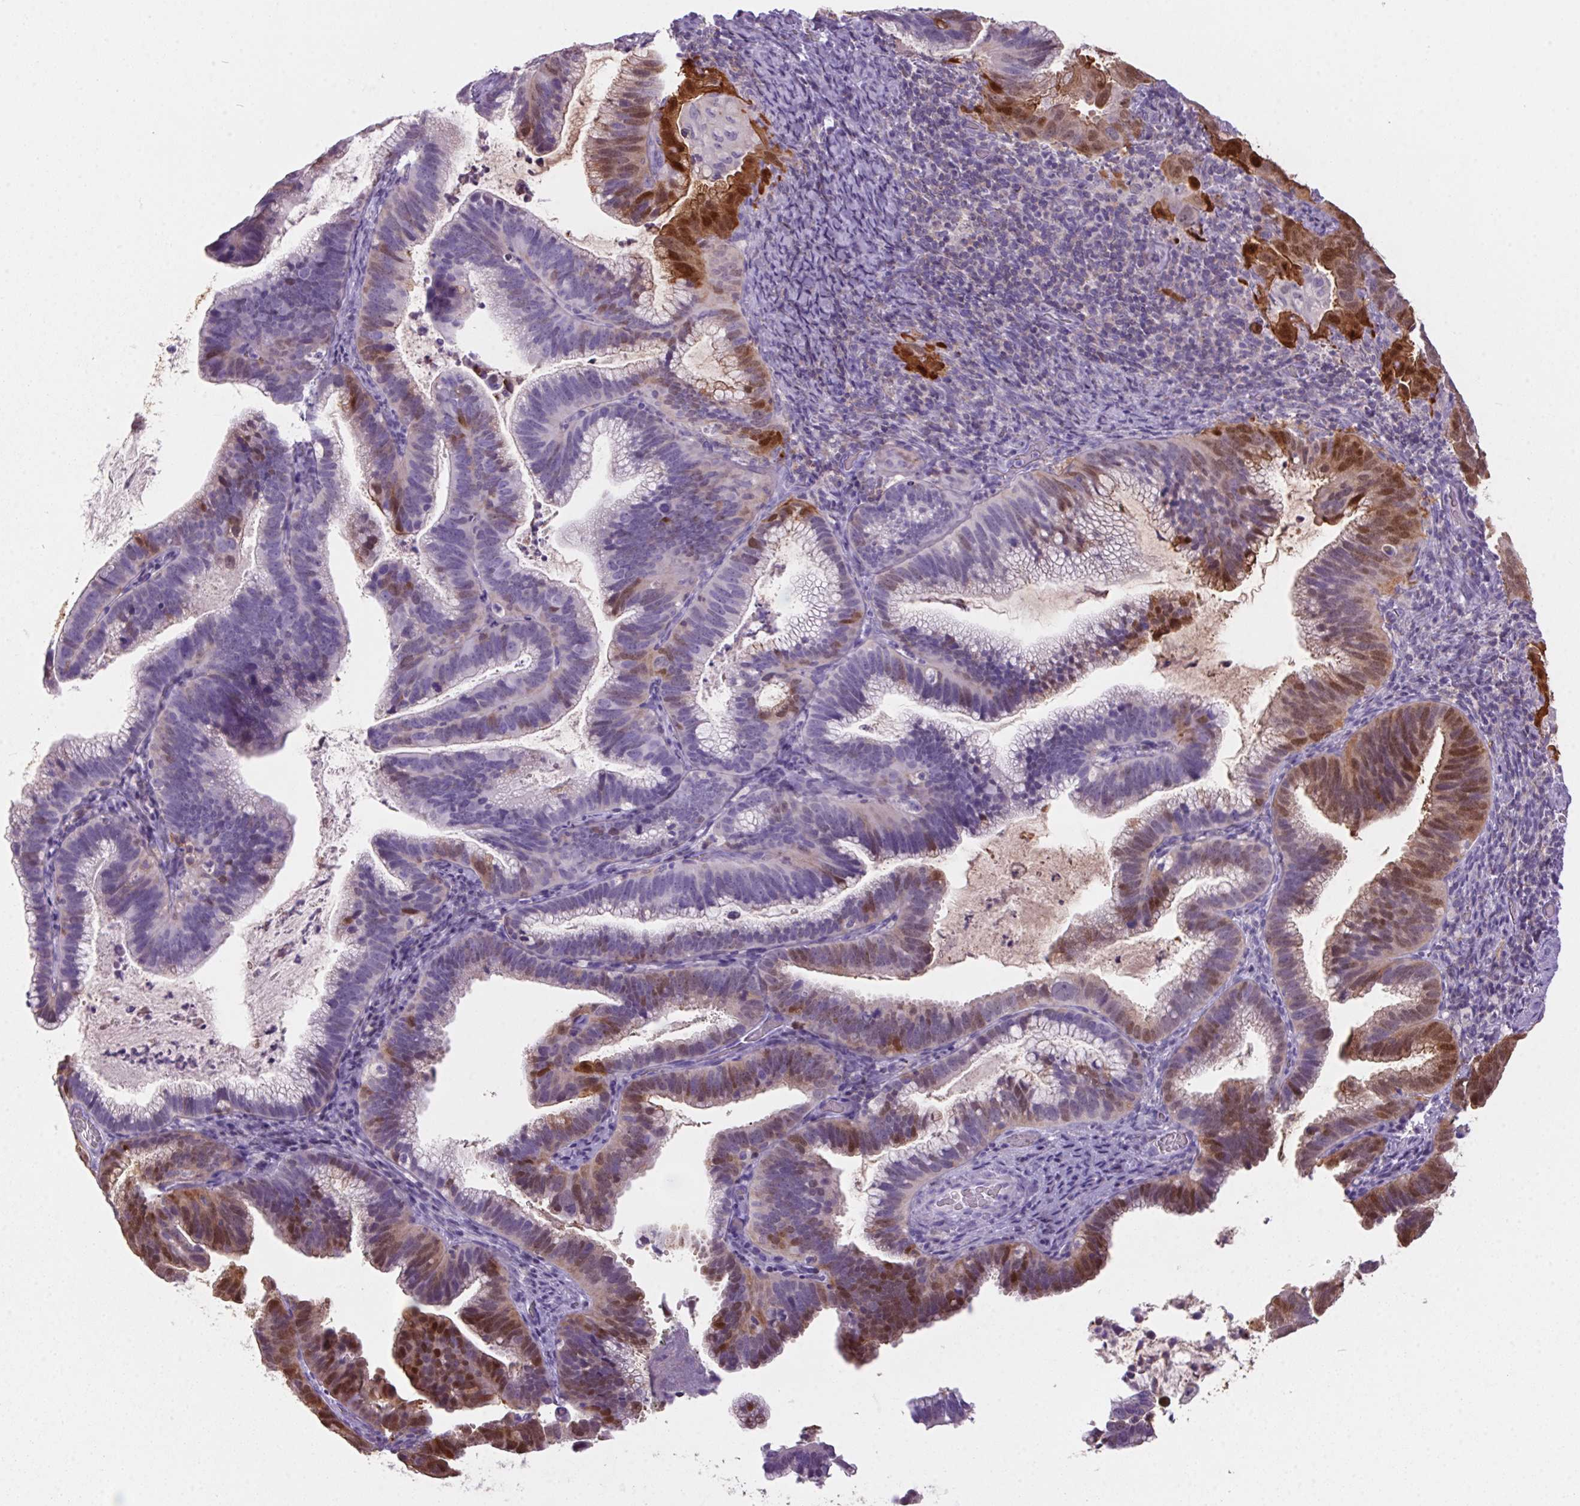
{"staining": {"intensity": "strong", "quantity": "<25%", "location": "cytoplasmic/membranous,nuclear"}, "tissue": "cervical cancer", "cell_type": "Tumor cells", "image_type": "cancer", "snomed": [{"axis": "morphology", "description": "Adenocarcinoma, NOS"}, {"axis": "topography", "description": "Cervix"}], "caption": "Human cervical cancer stained with a protein marker demonstrates strong staining in tumor cells.", "gene": "S100A2", "patient": {"sex": "female", "age": 61}}